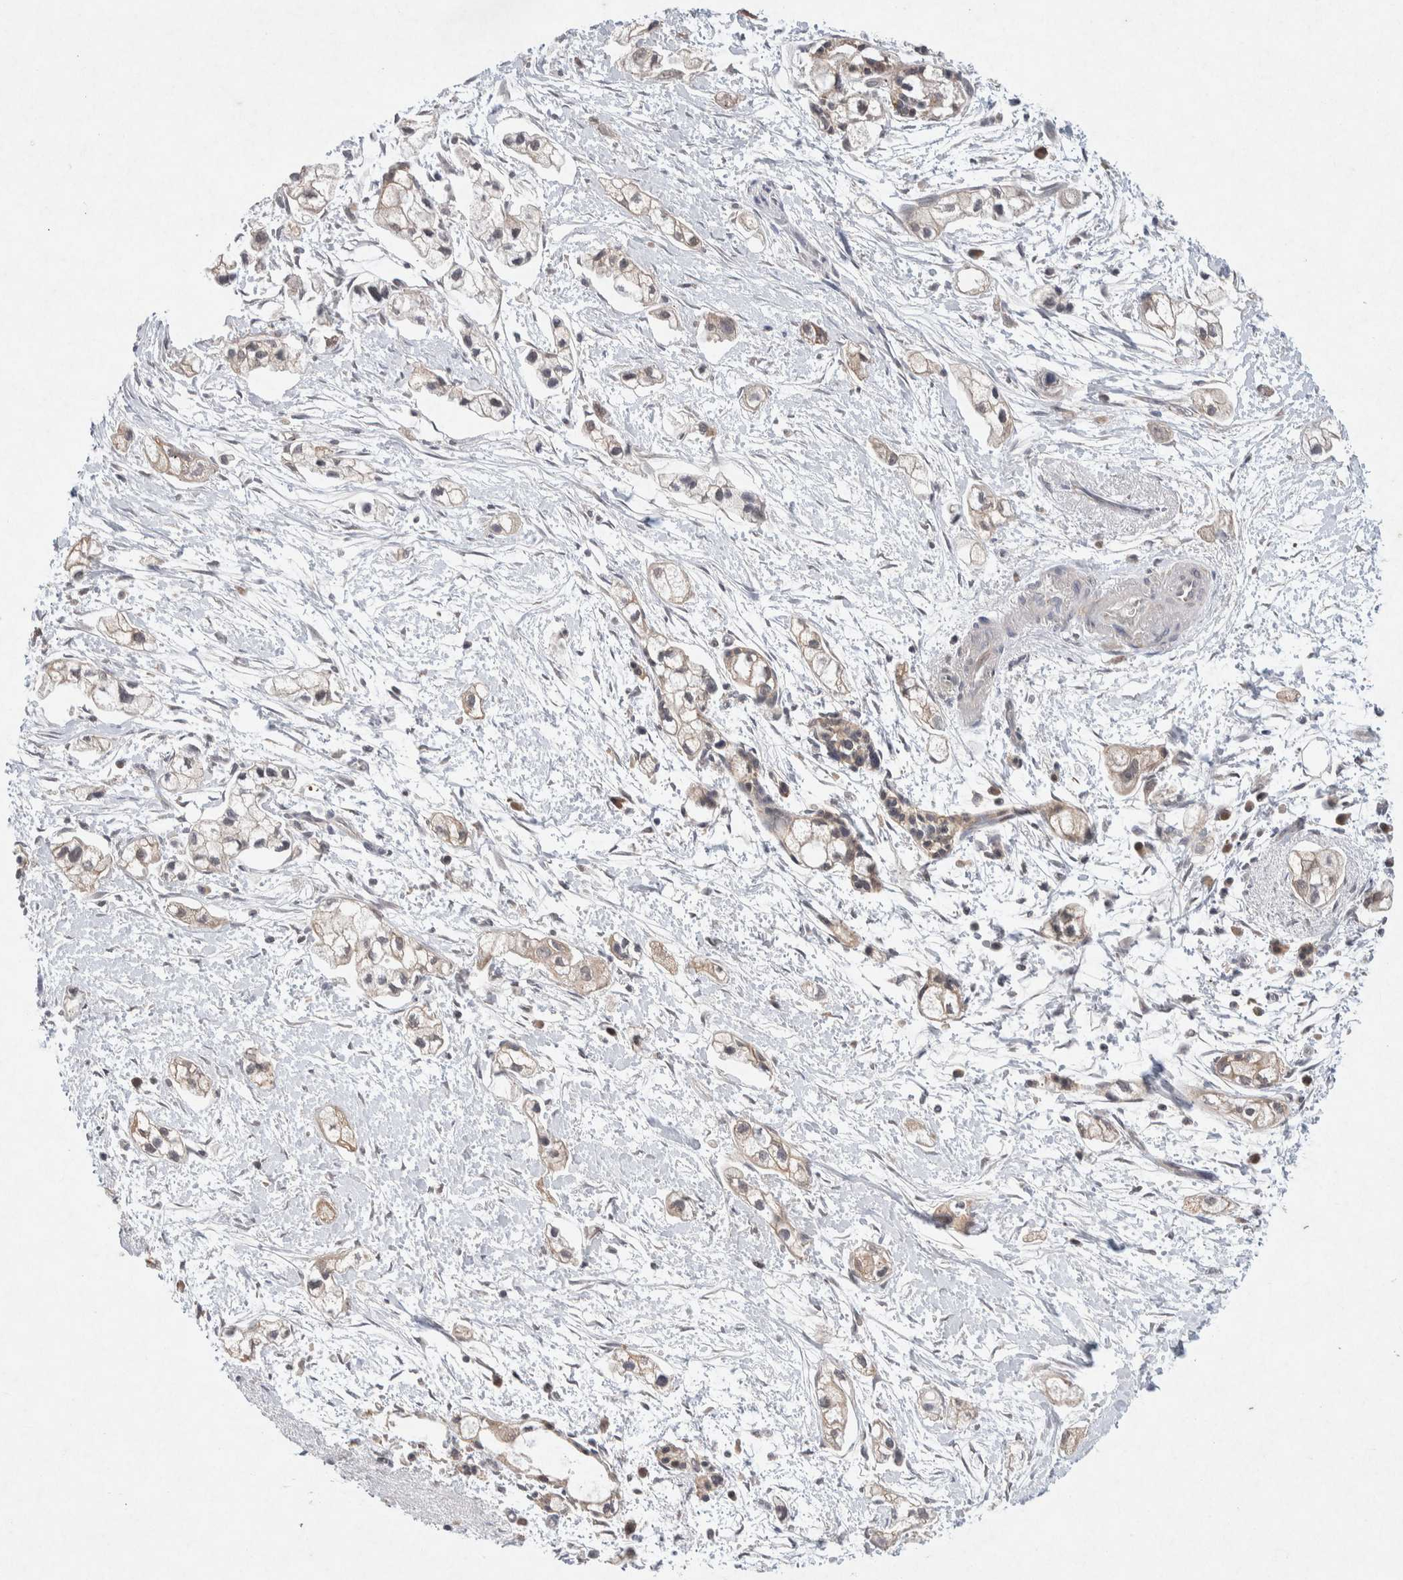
{"staining": {"intensity": "weak", "quantity": "<25%", "location": "cytoplasmic/membranous"}, "tissue": "pancreatic cancer", "cell_type": "Tumor cells", "image_type": "cancer", "snomed": [{"axis": "morphology", "description": "Adenocarcinoma, NOS"}, {"axis": "topography", "description": "Pancreas"}], "caption": "Immunohistochemical staining of adenocarcinoma (pancreatic) displays no significant expression in tumor cells.", "gene": "CMTM4", "patient": {"sex": "male", "age": 74}}